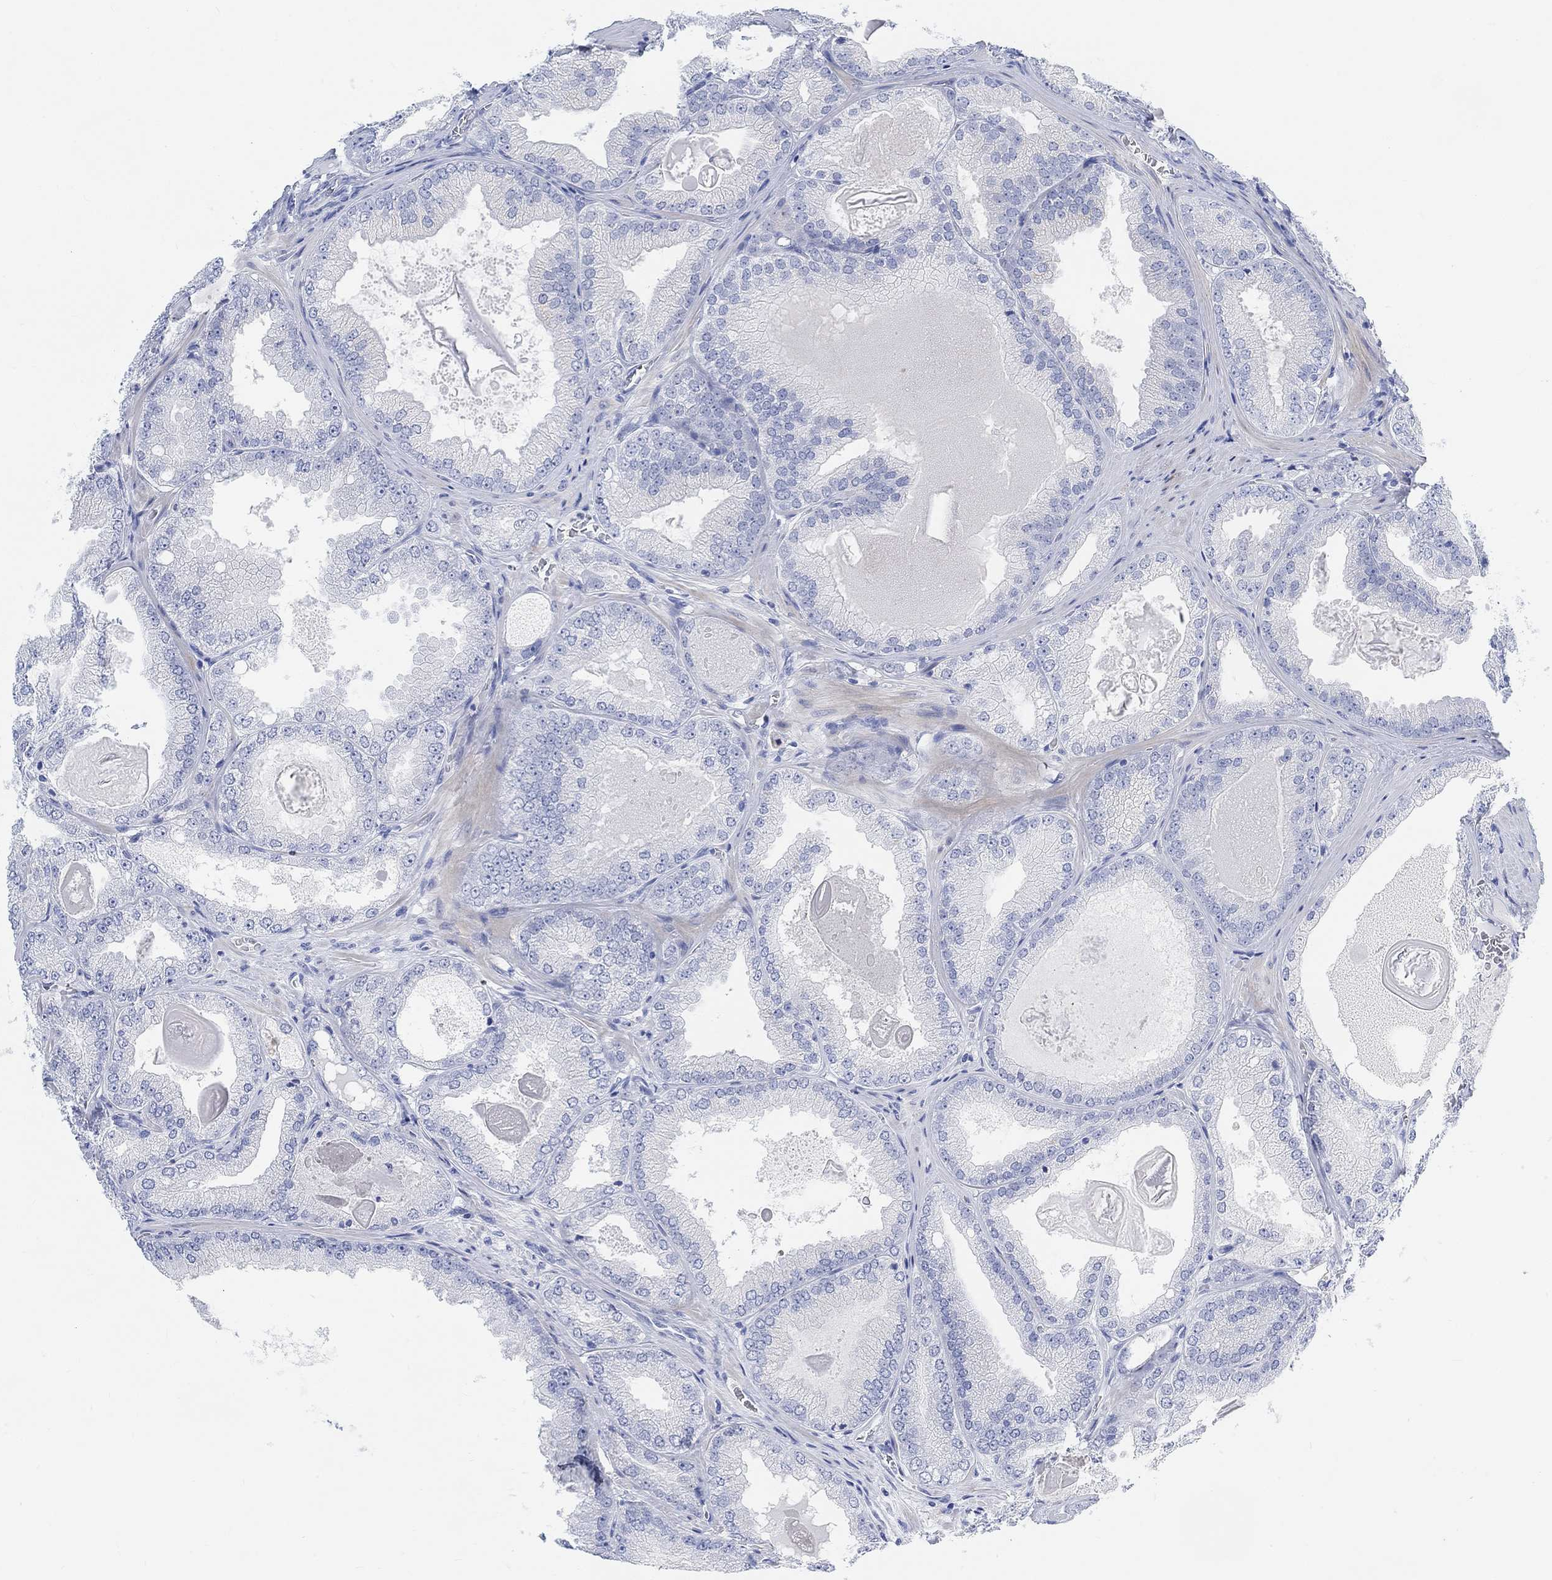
{"staining": {"intensity": "negative", "quantity": "none", "location": "none"}, "tissue": "prostate cancer", "cell_type": "Tumor cells", "image_type": "cancer", "snomed": [{"axis": "morphology", "description": "Adenocarcinoma, Low grade"}, {"axis": "topography", "description": "Prostate"}], "caption": "This is an immunohistochemistry image of prostate cancer (adenocarcinoma (low-grade)). There is no expression in tumor cells.", "gene": "ENO4", "patient": {"sex": "male", "age": 72}}